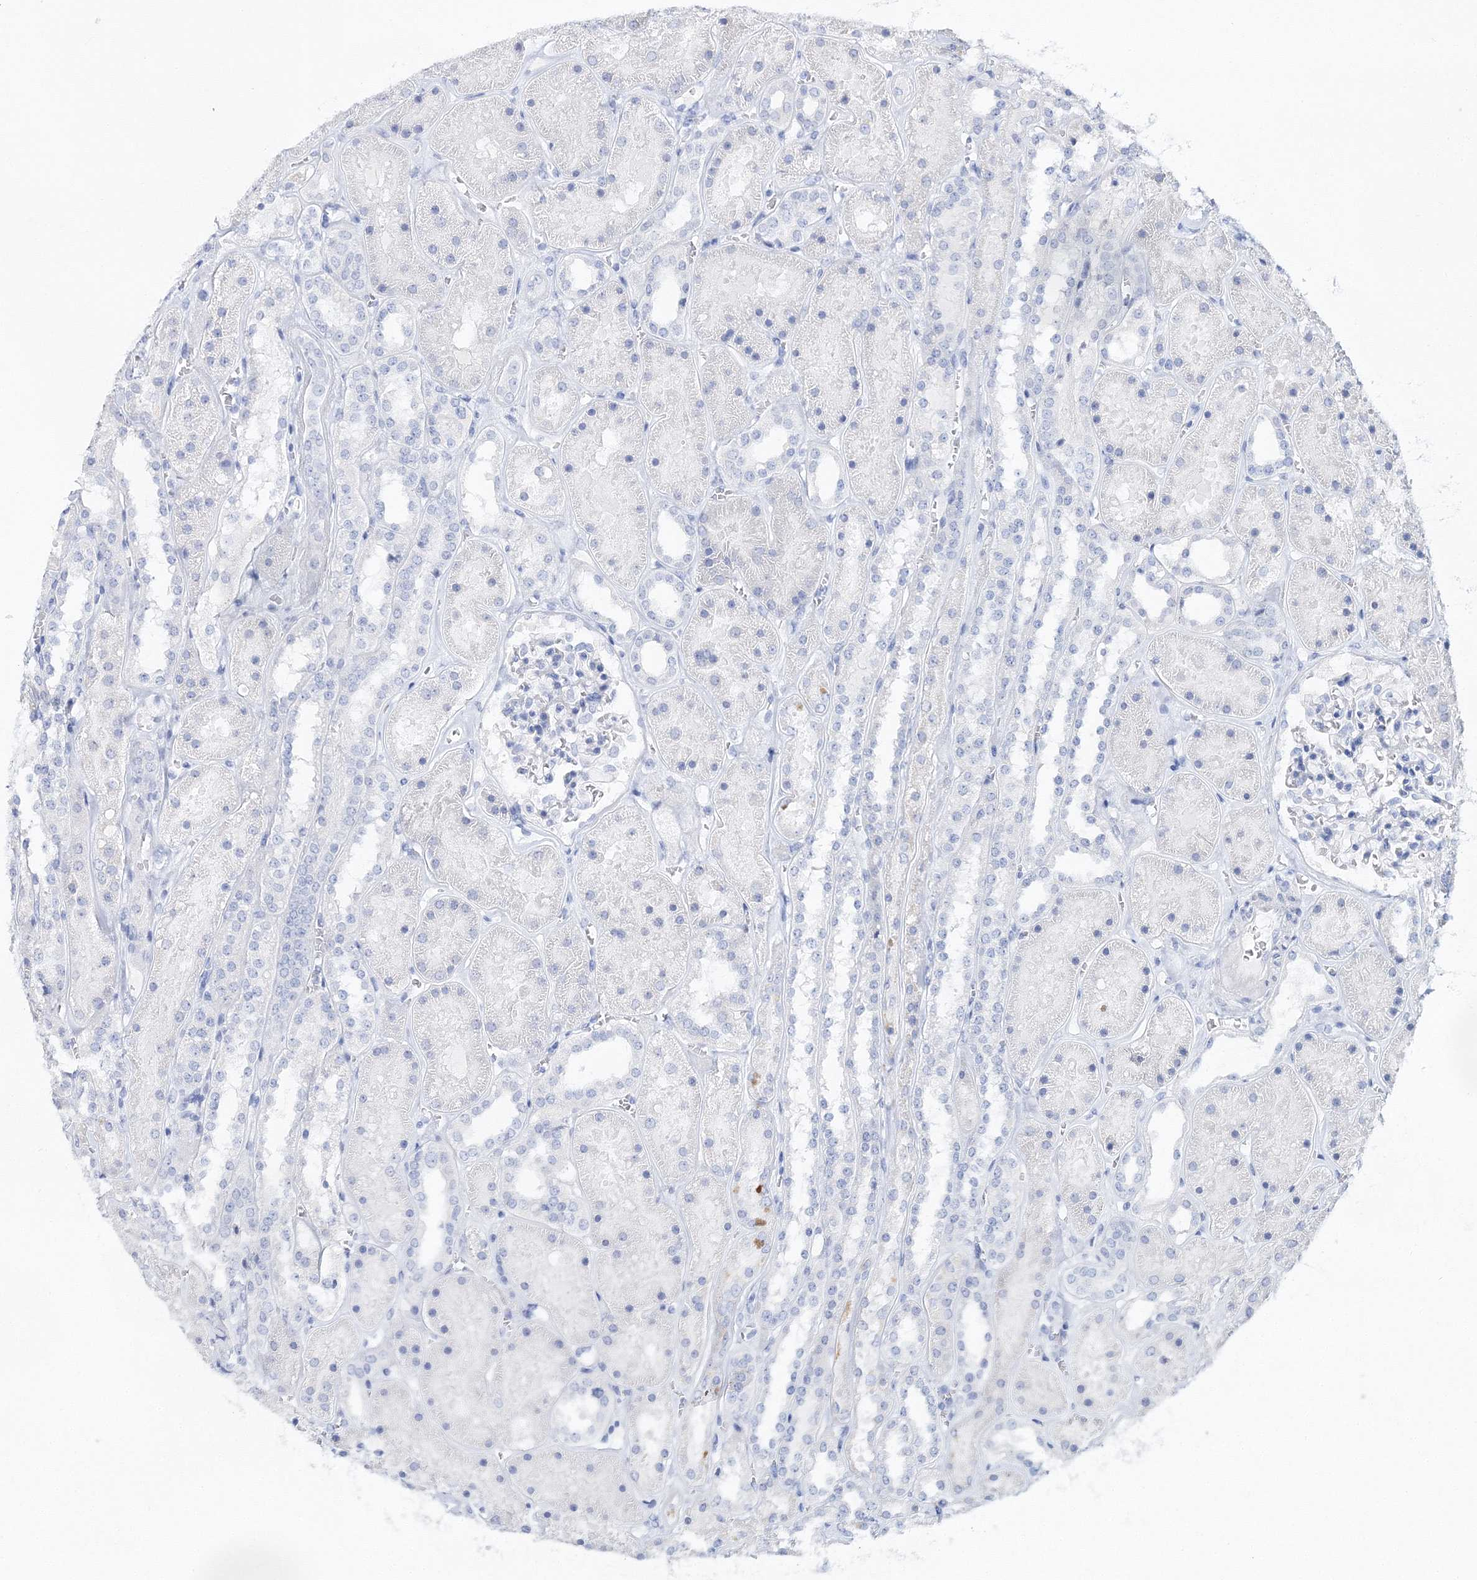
{"staining": {"intensity": "negative", "quantity": "none", "location": "none"}, "tissue": "kidney", "cell_type": "Cells in glomeruli", "image_type": "normal", "snomed": [{"axis": "morphology", "description": "Normal tissue, NOS"}, {"axis": "topography", "description": "Kidney"}], "caption": "Micrograph shows no significant protein staining in cells in glomeruli of unremarkable kidney. (Brightfield microscopy of DAB immunohistochemistry (IHC) at high magnification).", "gene": "MYOZ2", "patient": {"sex": "female", "age": 41}}